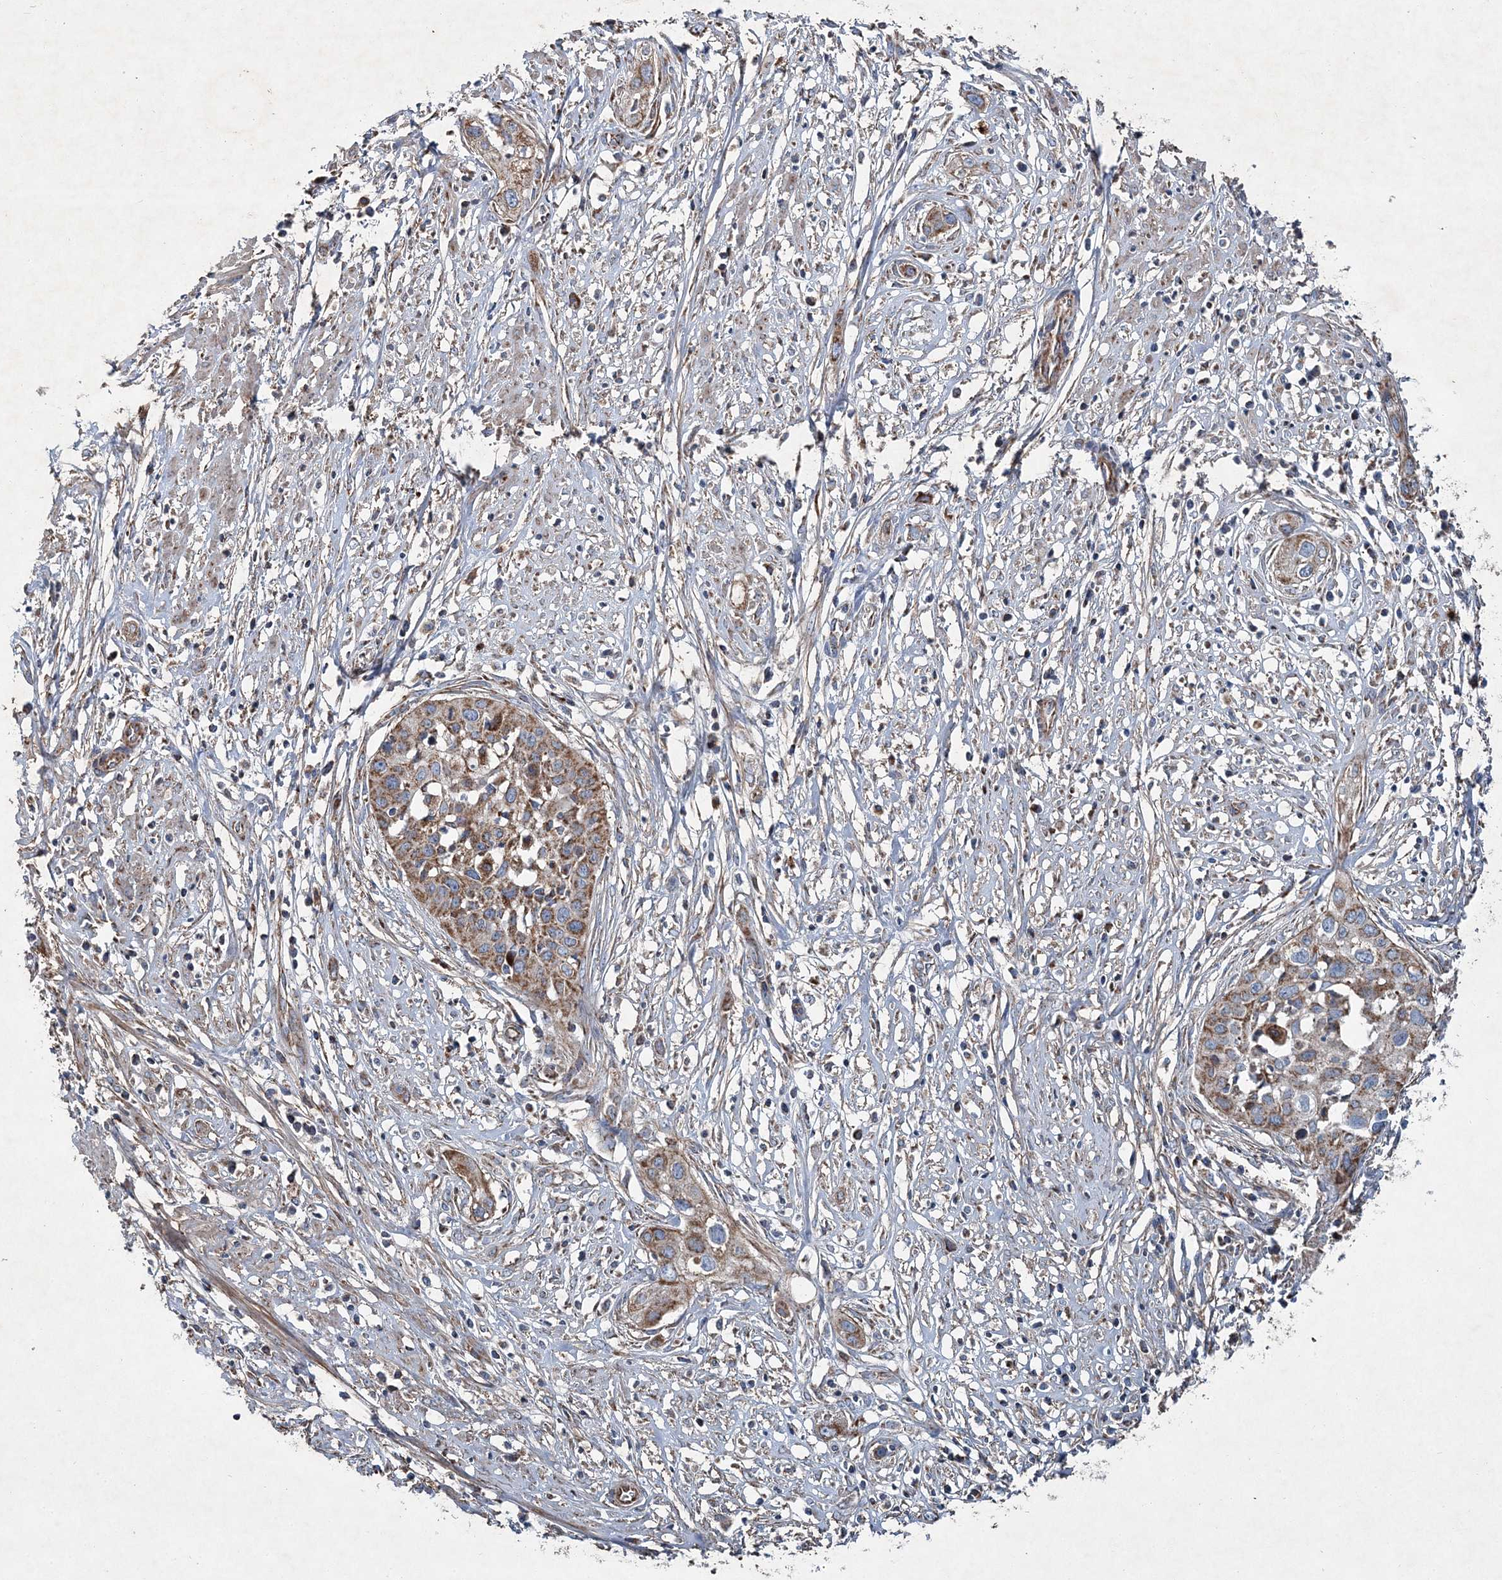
{"staining": {"intensity": "moderate", "quantity": ">75%", "location": "cytoplasmic/membranous"}, "tissue": "cervical cancer", "cell_type": "Tumor cells", "image_type": "cancer", "snomed": [{"axis": "morphology", "description": "Squamous cell carcinoma, NOS"}, {"axis": "topography", "description": "Cervix"}], "caption": "Protein staining of cervical cancer tissue shows moderate cytoplasmic/membranous positivity in about >75% of tumor cells.", "gene": "SPAG16", "patient": {"sex": "female", "age": 34}}